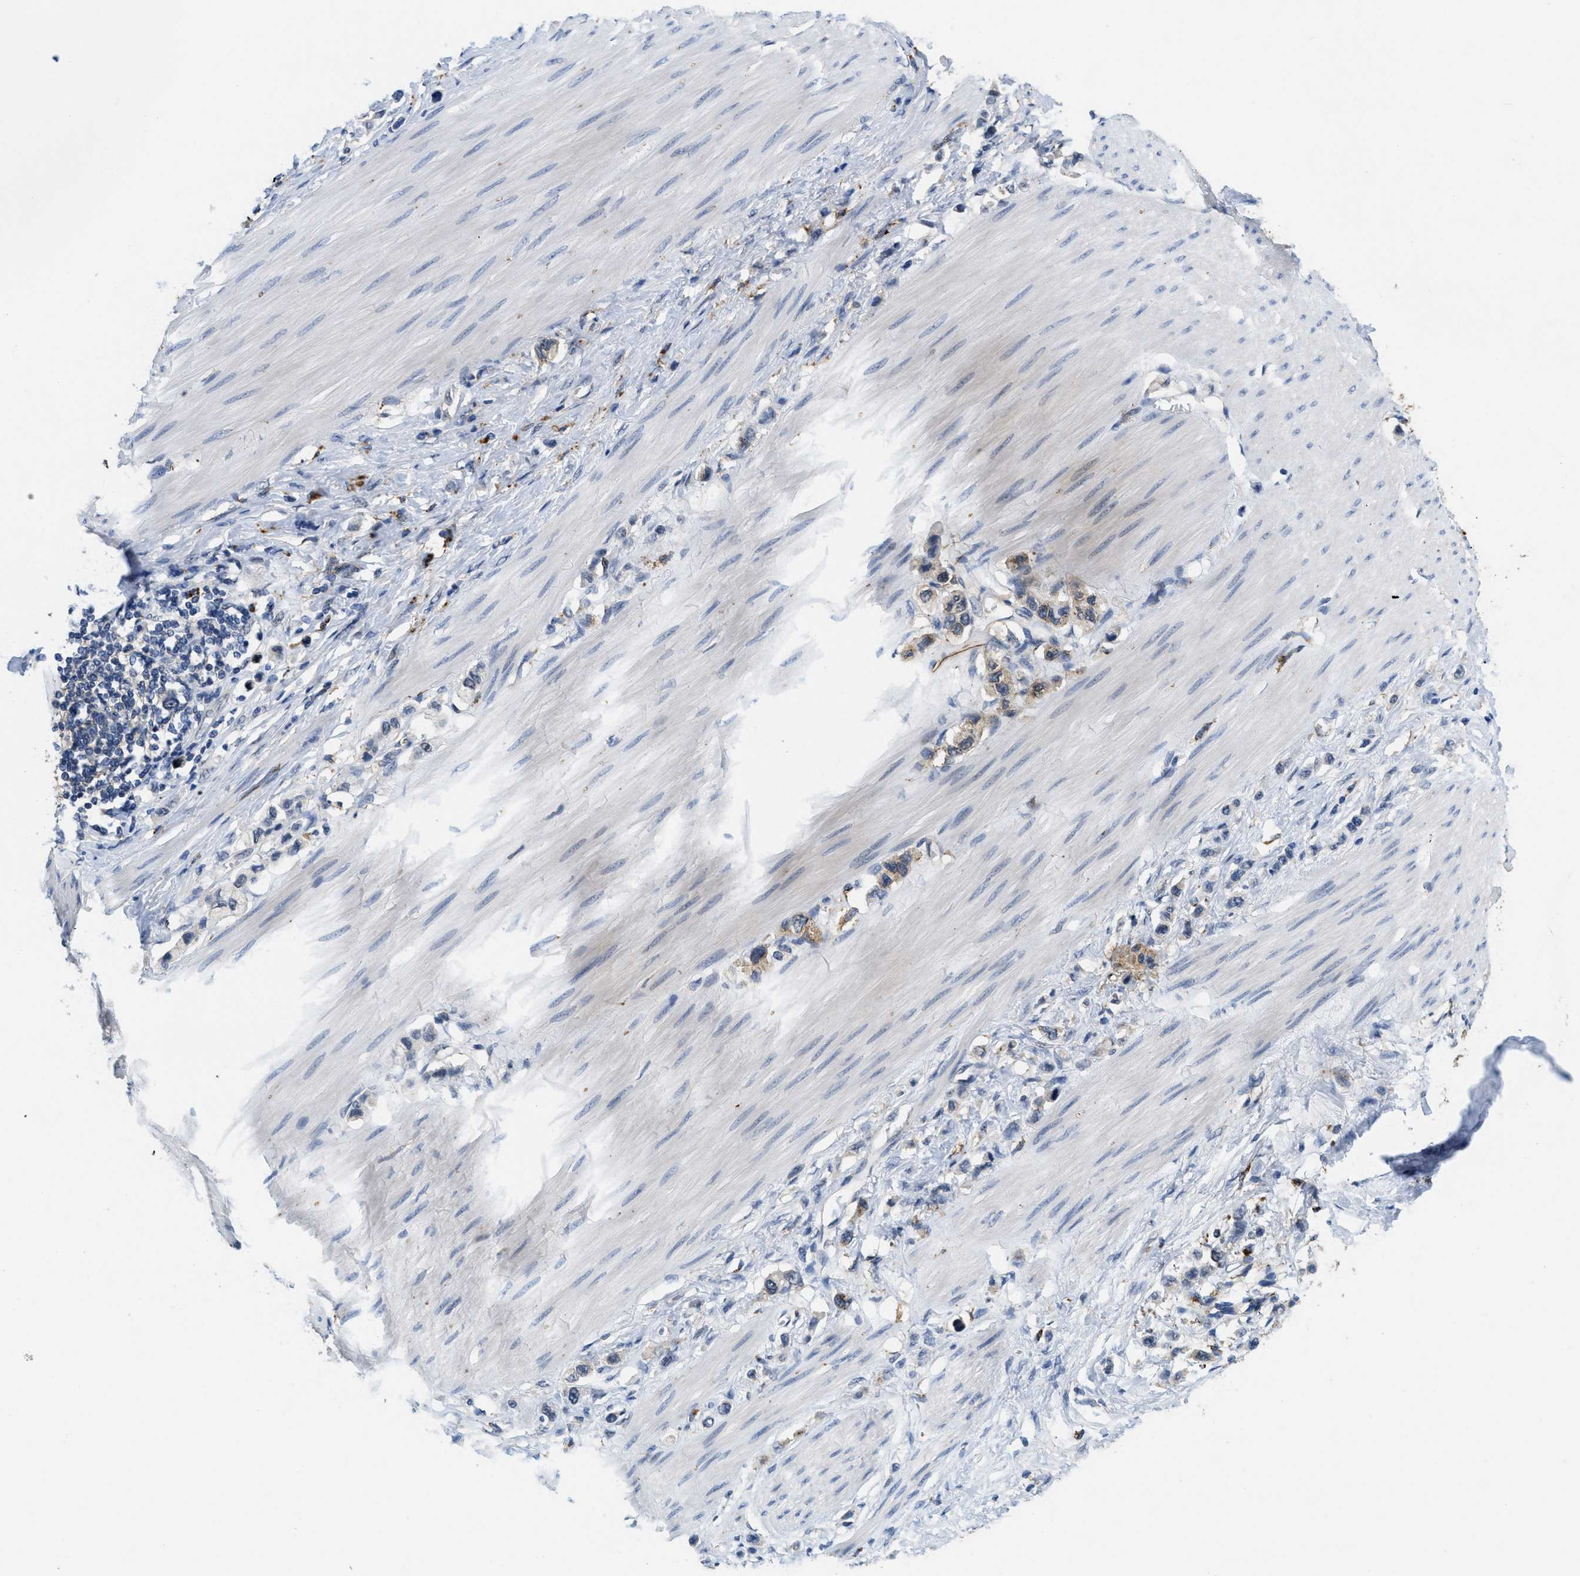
{"staining": {"intensity": "weak", "quantity": "<25%", "location": "cytoplasmic/membranous"}, "tissue": "stomach cancer", "cell_type": "Tumor cells", "image_type": "cancer", "snomed": [{"axis": "morphology", "description": "Adenocarcinoma, NOS"}, {"axis": "topography", "description": "Stomach"}], "caption": "Photomicrograph shows no significant protein positivity in tumor cells of stomach cancer.", "gene": "BMPR2", "patient": {"sex": "female", "age": 65}}